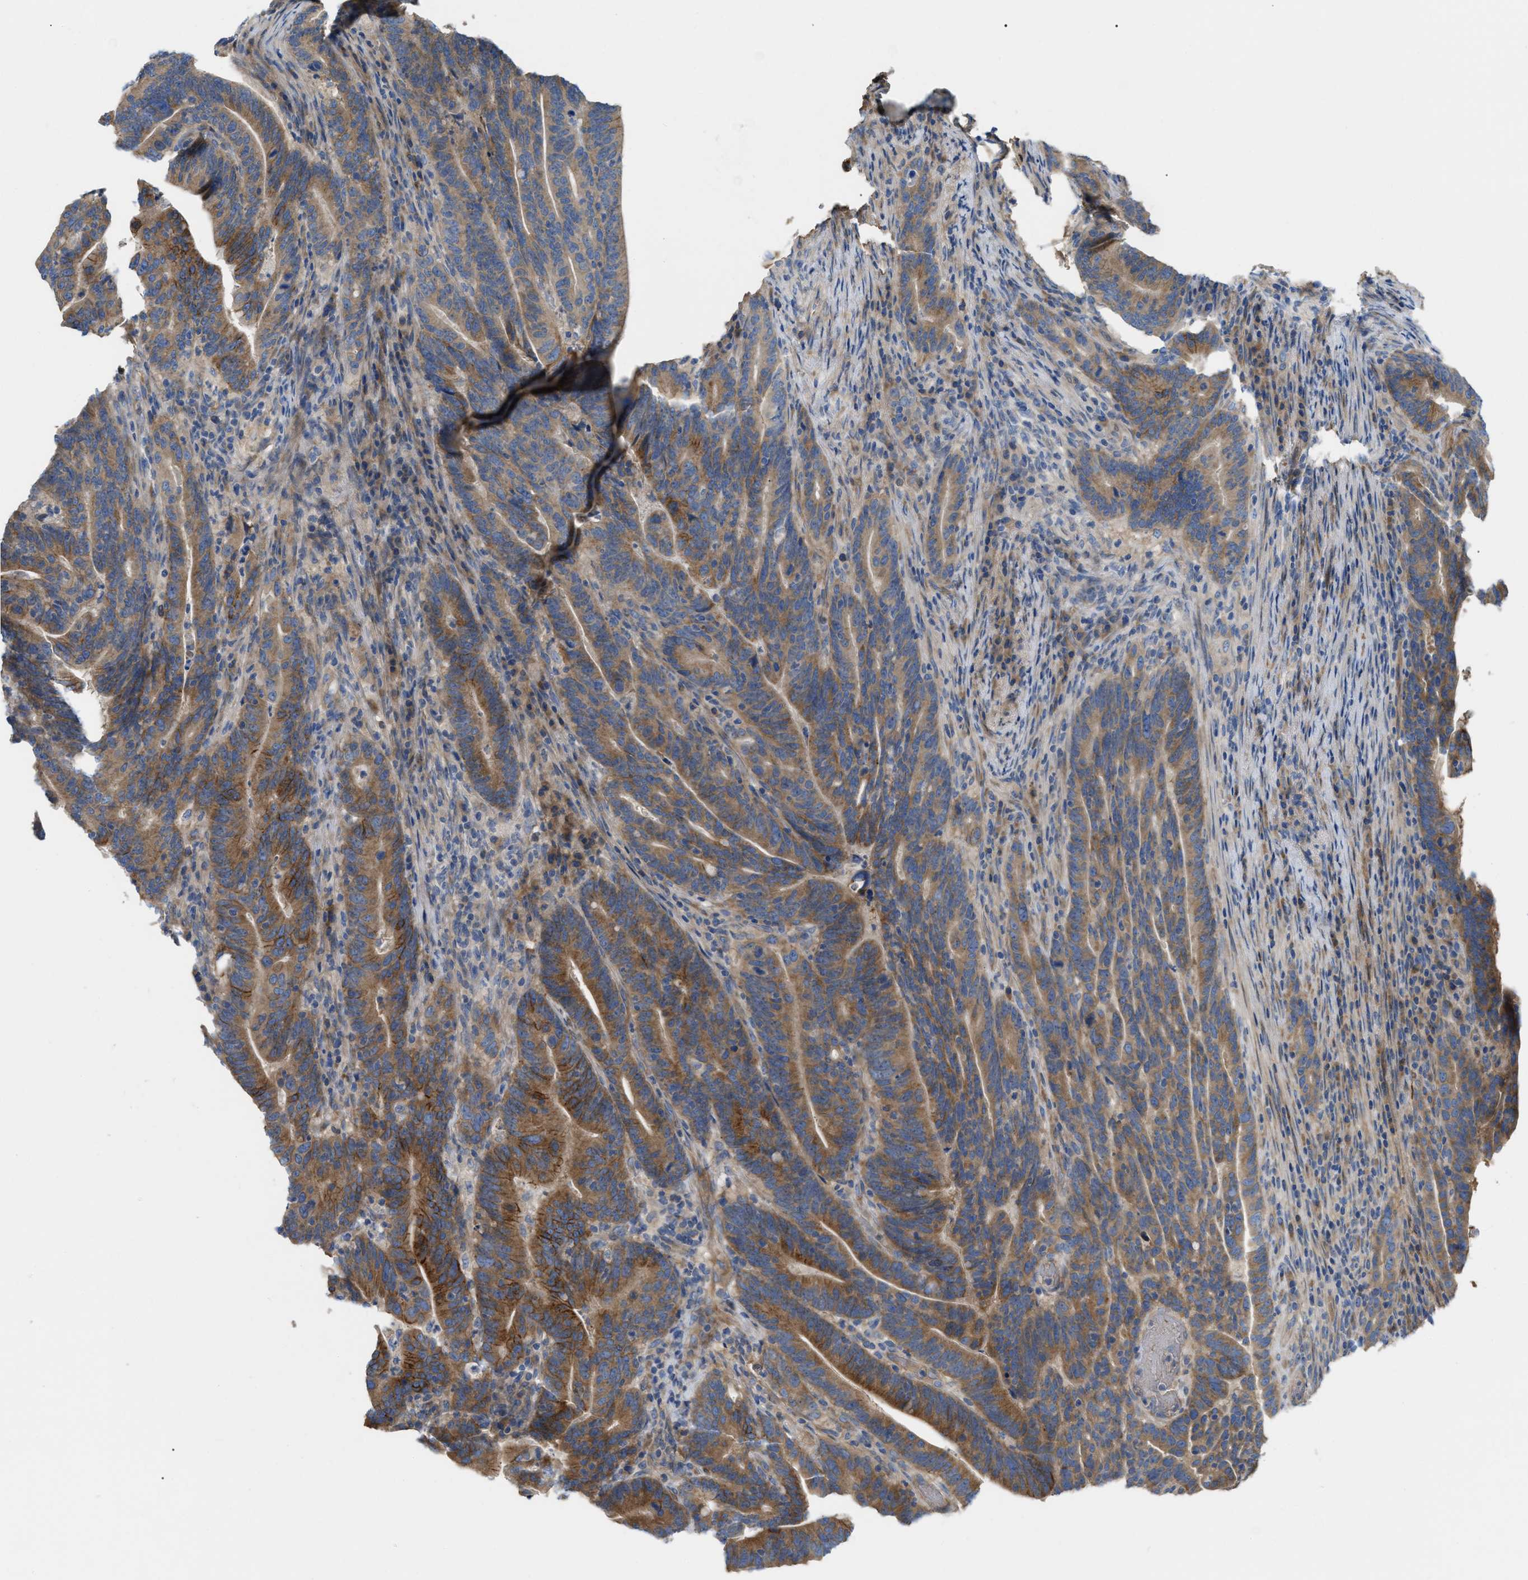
{"staining": {"intensity": "moderate", "quantity": ">75%", "location": "cytoplasmic/membranous"}, "tissue": "colorectal cancer", "cell_type": "Tumor cells", "image_type": "cancer", "snomed": [{"axis": "morphology", "description": "Adenocarcinoma, NOS"}, {"axis": "topography", "description": "Colon"}], "caption": "Protein staining of colorectal cancer tissue exhibits moderate cytoplasmic/membranous expression in about >75% of tumor cells.", "gene": "DHX58", "patient": {"sex": "female", "age": 66}}